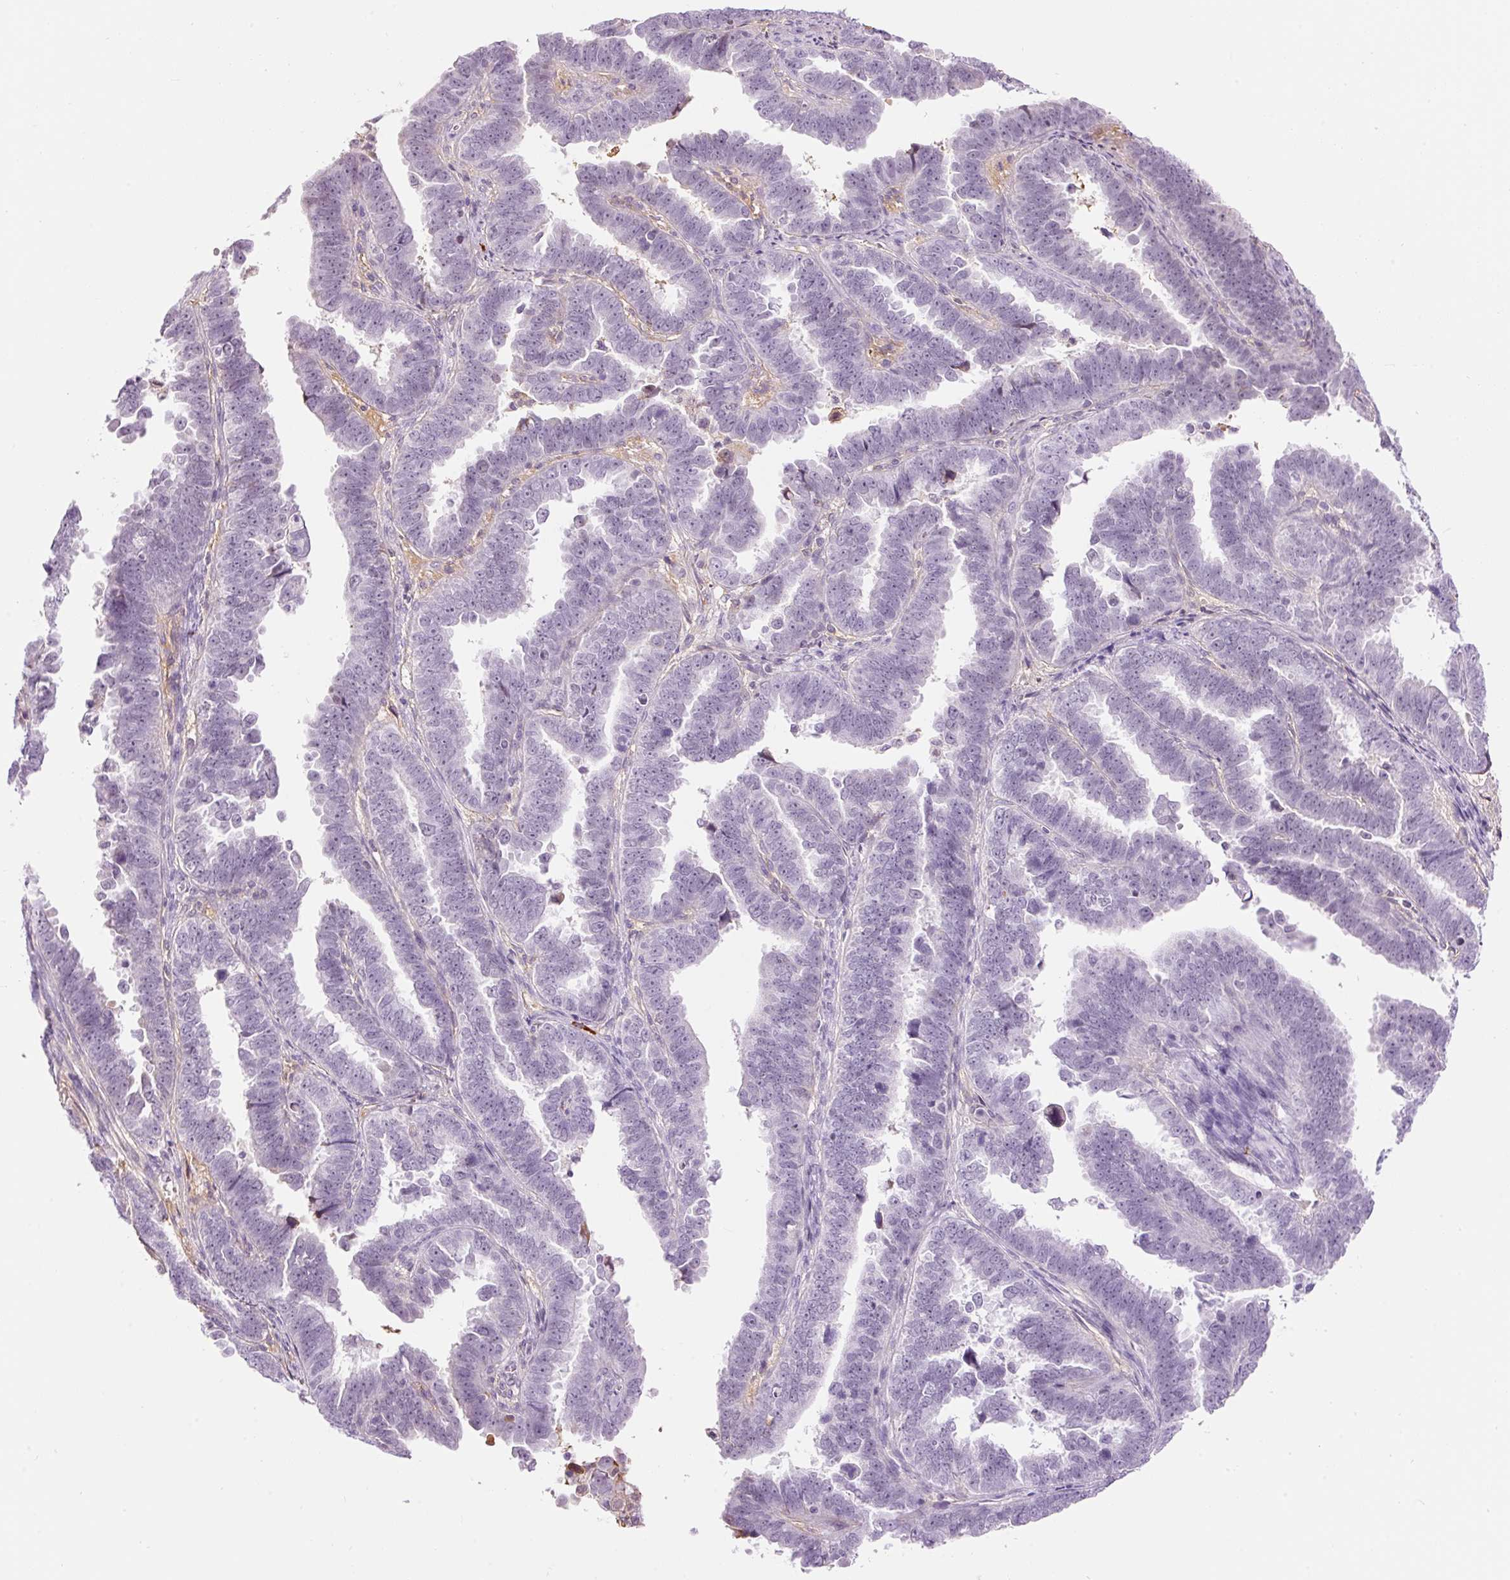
{"staining": {"intensity": "negative", "quantity": "none", "location": "none"}, "tissue": "endometrial cancer", "cell_type": "Tumor cells", "image_type": "cancer", "snomed": [{"axis": "morphology", "description": "Adenocarcinoma, NOS"}, {"axis": "topography", "description": "Endometrium"}], "caption": "The micrograph reveals no significant positivity in tumor cells of endometrial cancer (adenocarcinoma).", "gene": "PRPF38B", "patient": {"sex": "female", "age": 75}}